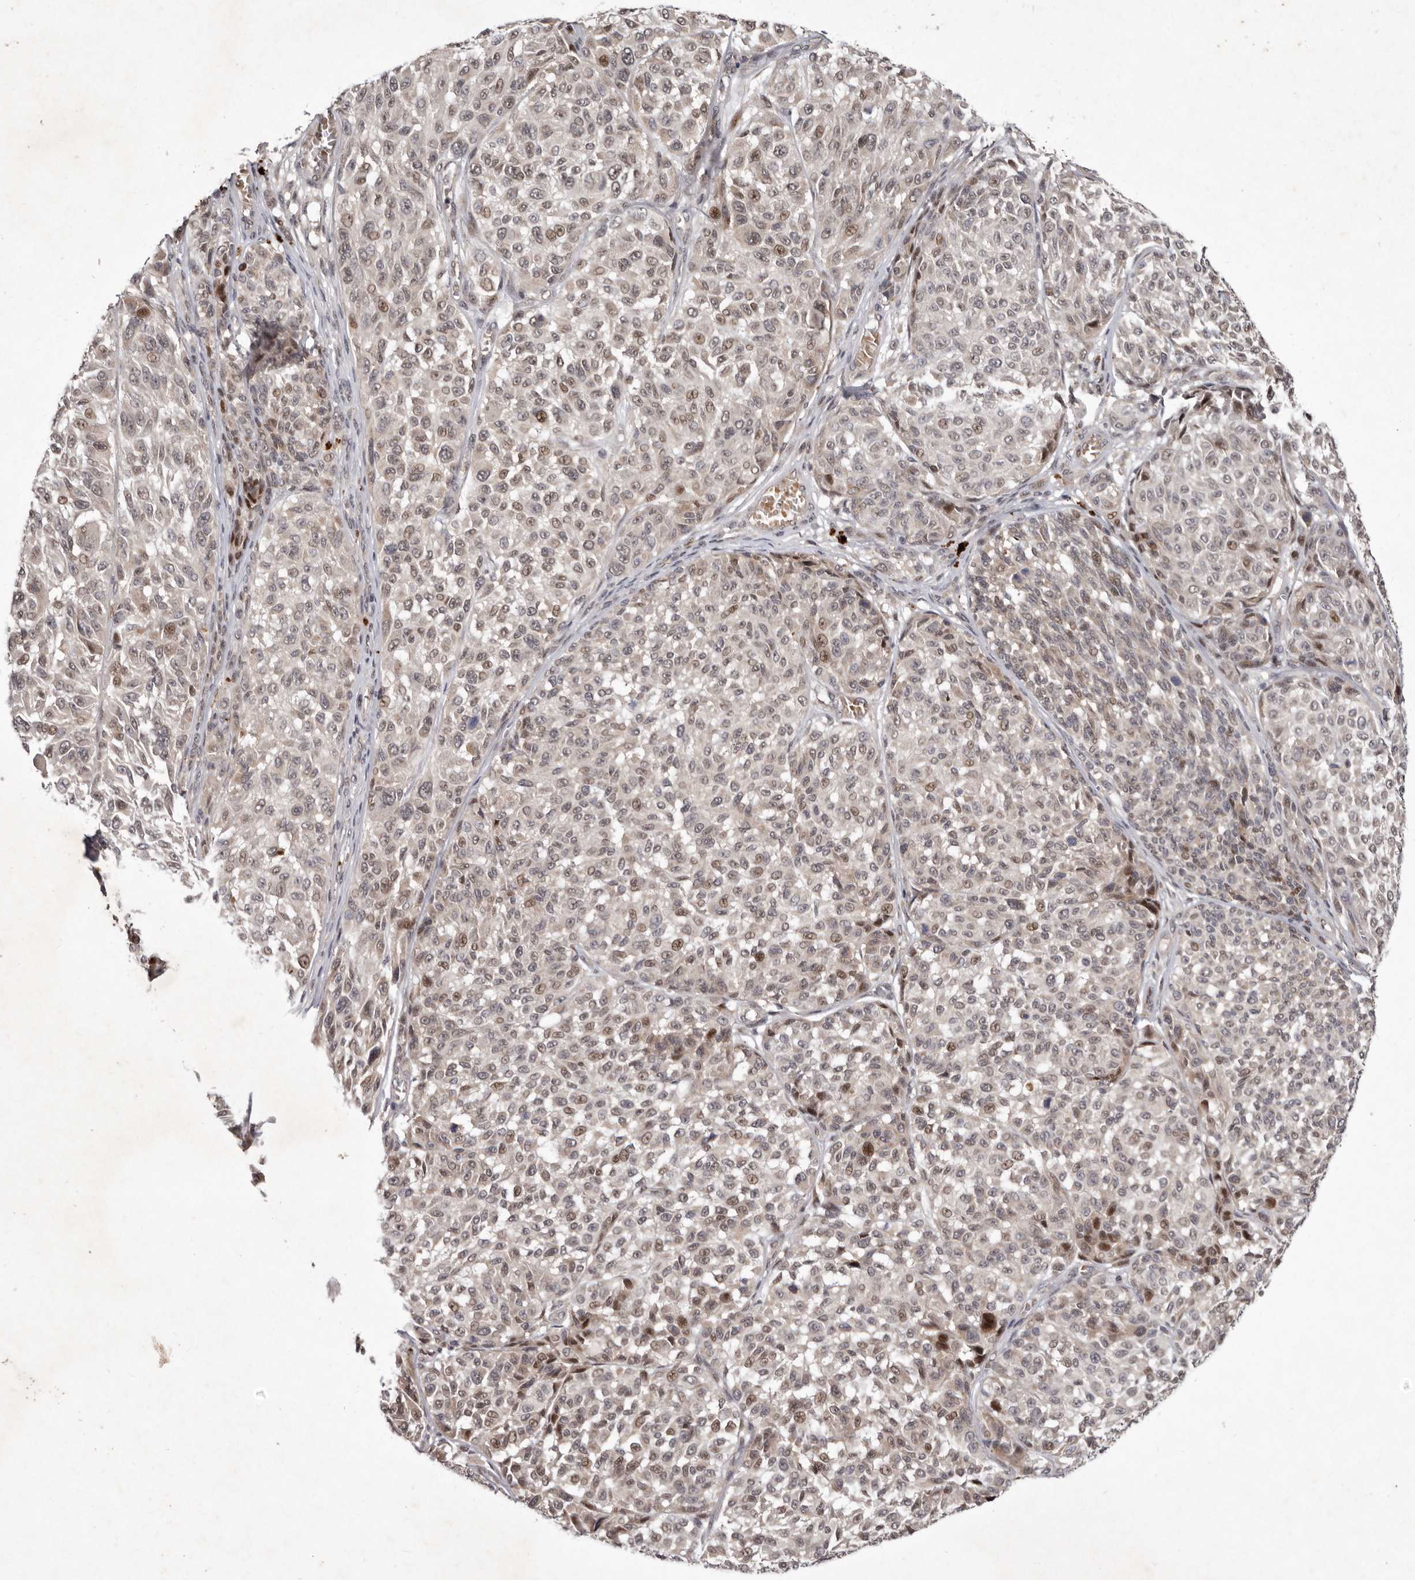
{"staining": {"intensity": "moderate", "quantity": "<25%", "location": "cytoplasmic/membranous,nuclear"}, "tissue": "melanoma", "cell_type": "Tumor cells", "image_type": "cancer", "snomed": [{"axis": "morphology", "description": "Malignant melanoma, NOS"}, {"axis": "topography", "description": "Skin"}], "caption": "IHC photomicrograph of neoplastic tissue: human melanoma stained using immunohistochemistry (IHC) demonstrates low levels of moderate protein expression localized specifically in the cytoplasmic/membranous and nuclear of tumor cells, appearing as a cytoplasmic/membranous and nuclear brown color.", "gene": "ABL1", "patient": {"sex": "male", "age": 83}}